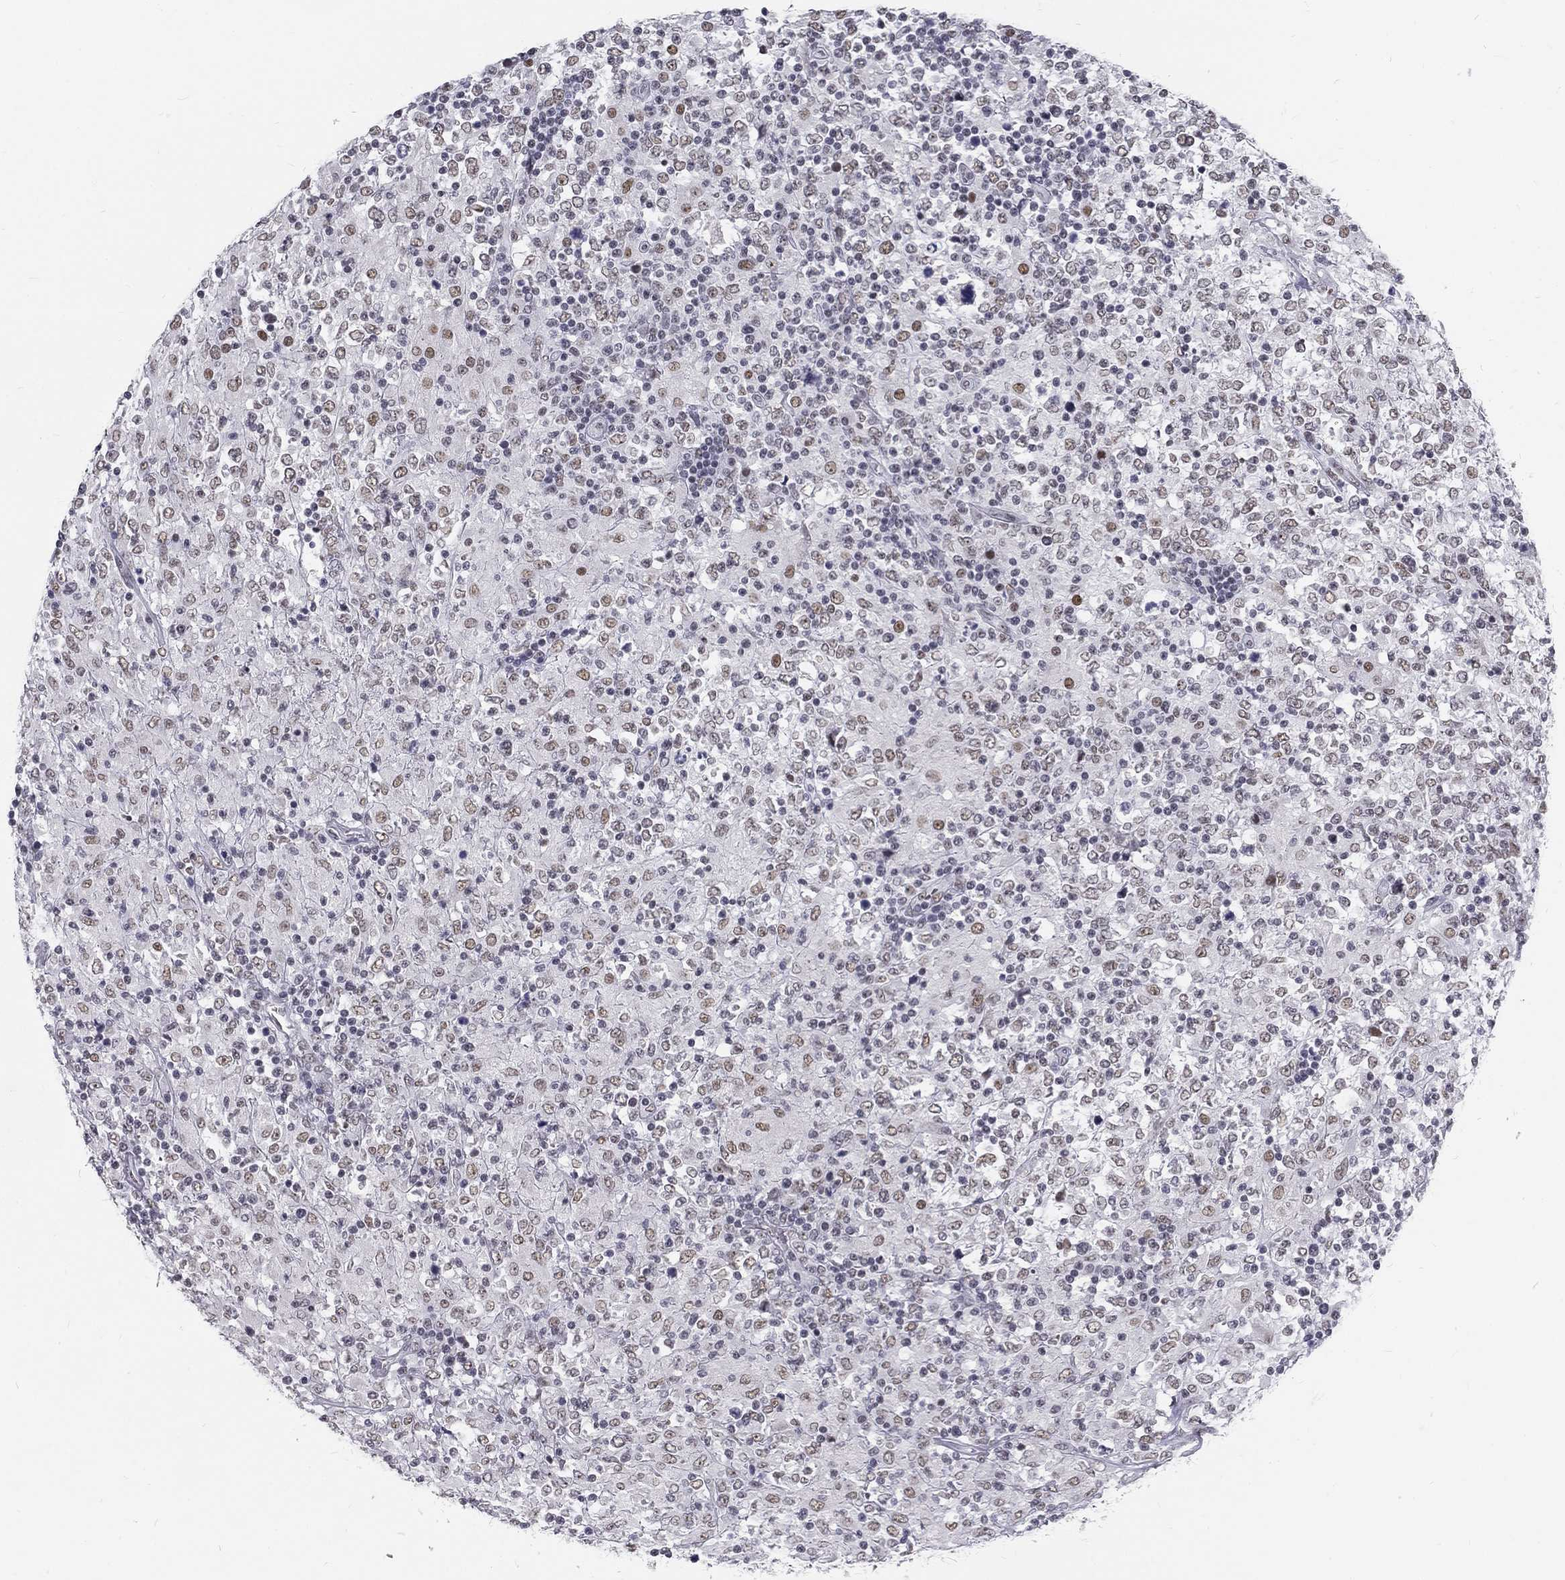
{"staining": {"intensity": "weak", "quantity": "25%-75%", "location": "nuclear"}, "tissue": "lymphoma", "cell_type": "Tumor cells", "image_type": "cancer", "snomed": [{"axis": "morphology", "description": "Malignant lymphoma, non-Hodgkin's type, High grade"}, {"axis": "topography", "description": "Lymph node"}], "caption": "Tumor cells exhibit low levels of weak nuclear positivity in approximately 25%-75% of cells in lymphoma.", "gene": "SNORC", "patient": {"sex": "female", "age": 84}}